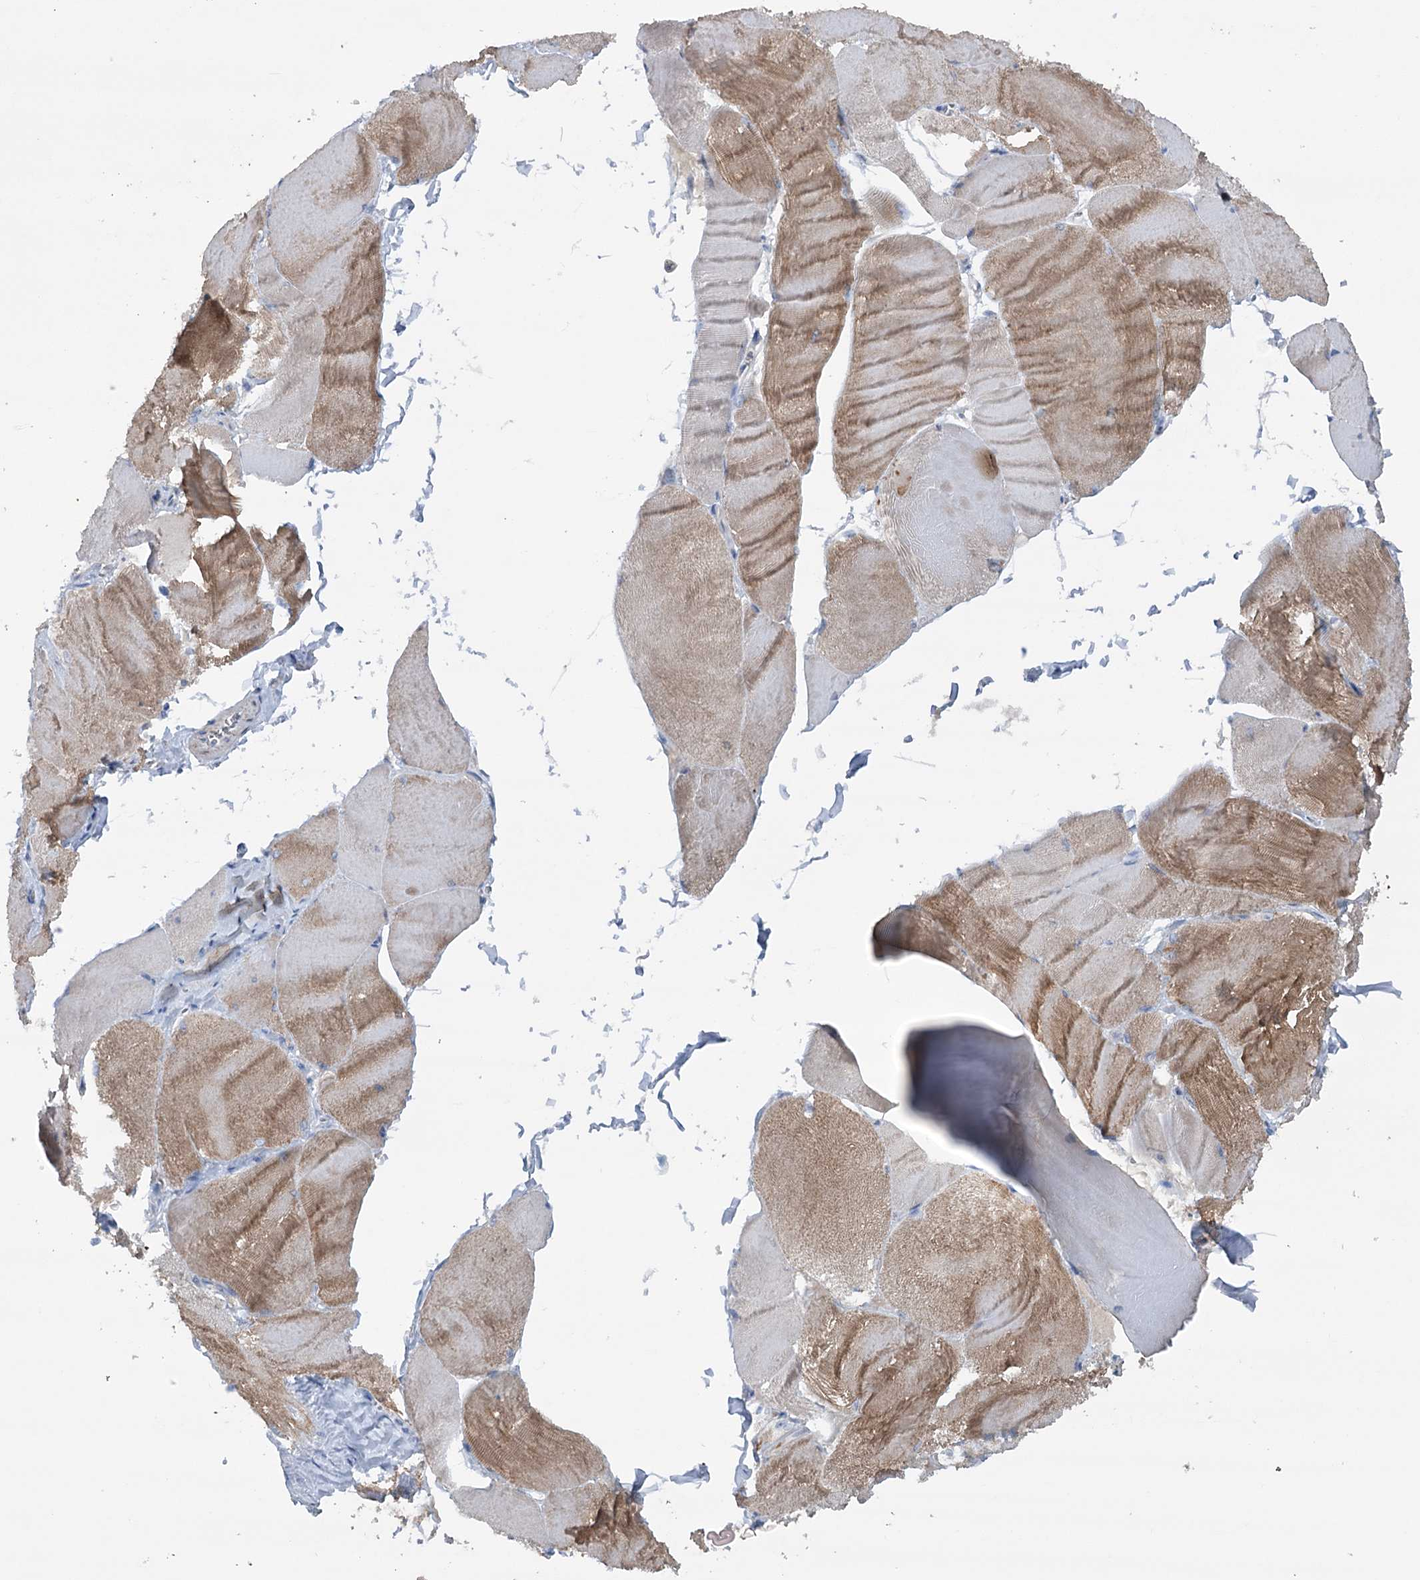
{"staining": {"intensity": "moderate", "quantity": "25%-75%", "location": "cytoplasmic/membranous"}, "tissue": "skeletal muscle", "cell_type": "Myocytes", "image_type": "normal", "snomed": [{"axis": "morphology", "description": "Normal tissue, NOS"}, {"axis": "morphology", "description": "Basal cell carcinoma"}, {"axis": "topography", "description": "Skeletal muscle"}], "caption": "Immunohistochemistry (IHC) (DAB) staining of benign skeletal muscle exhibits moderate cytoplasmic/membranous protein expression in approximately 25%-75% of myocytes. (Stains: DAB (3,3'-diaminobenzidine) in brown, nuclei in blue, Microscopy: brightfield microscopy at high magnification).", "gene": "MTCH2", "patient": {"sex": "female", "age": 64}}